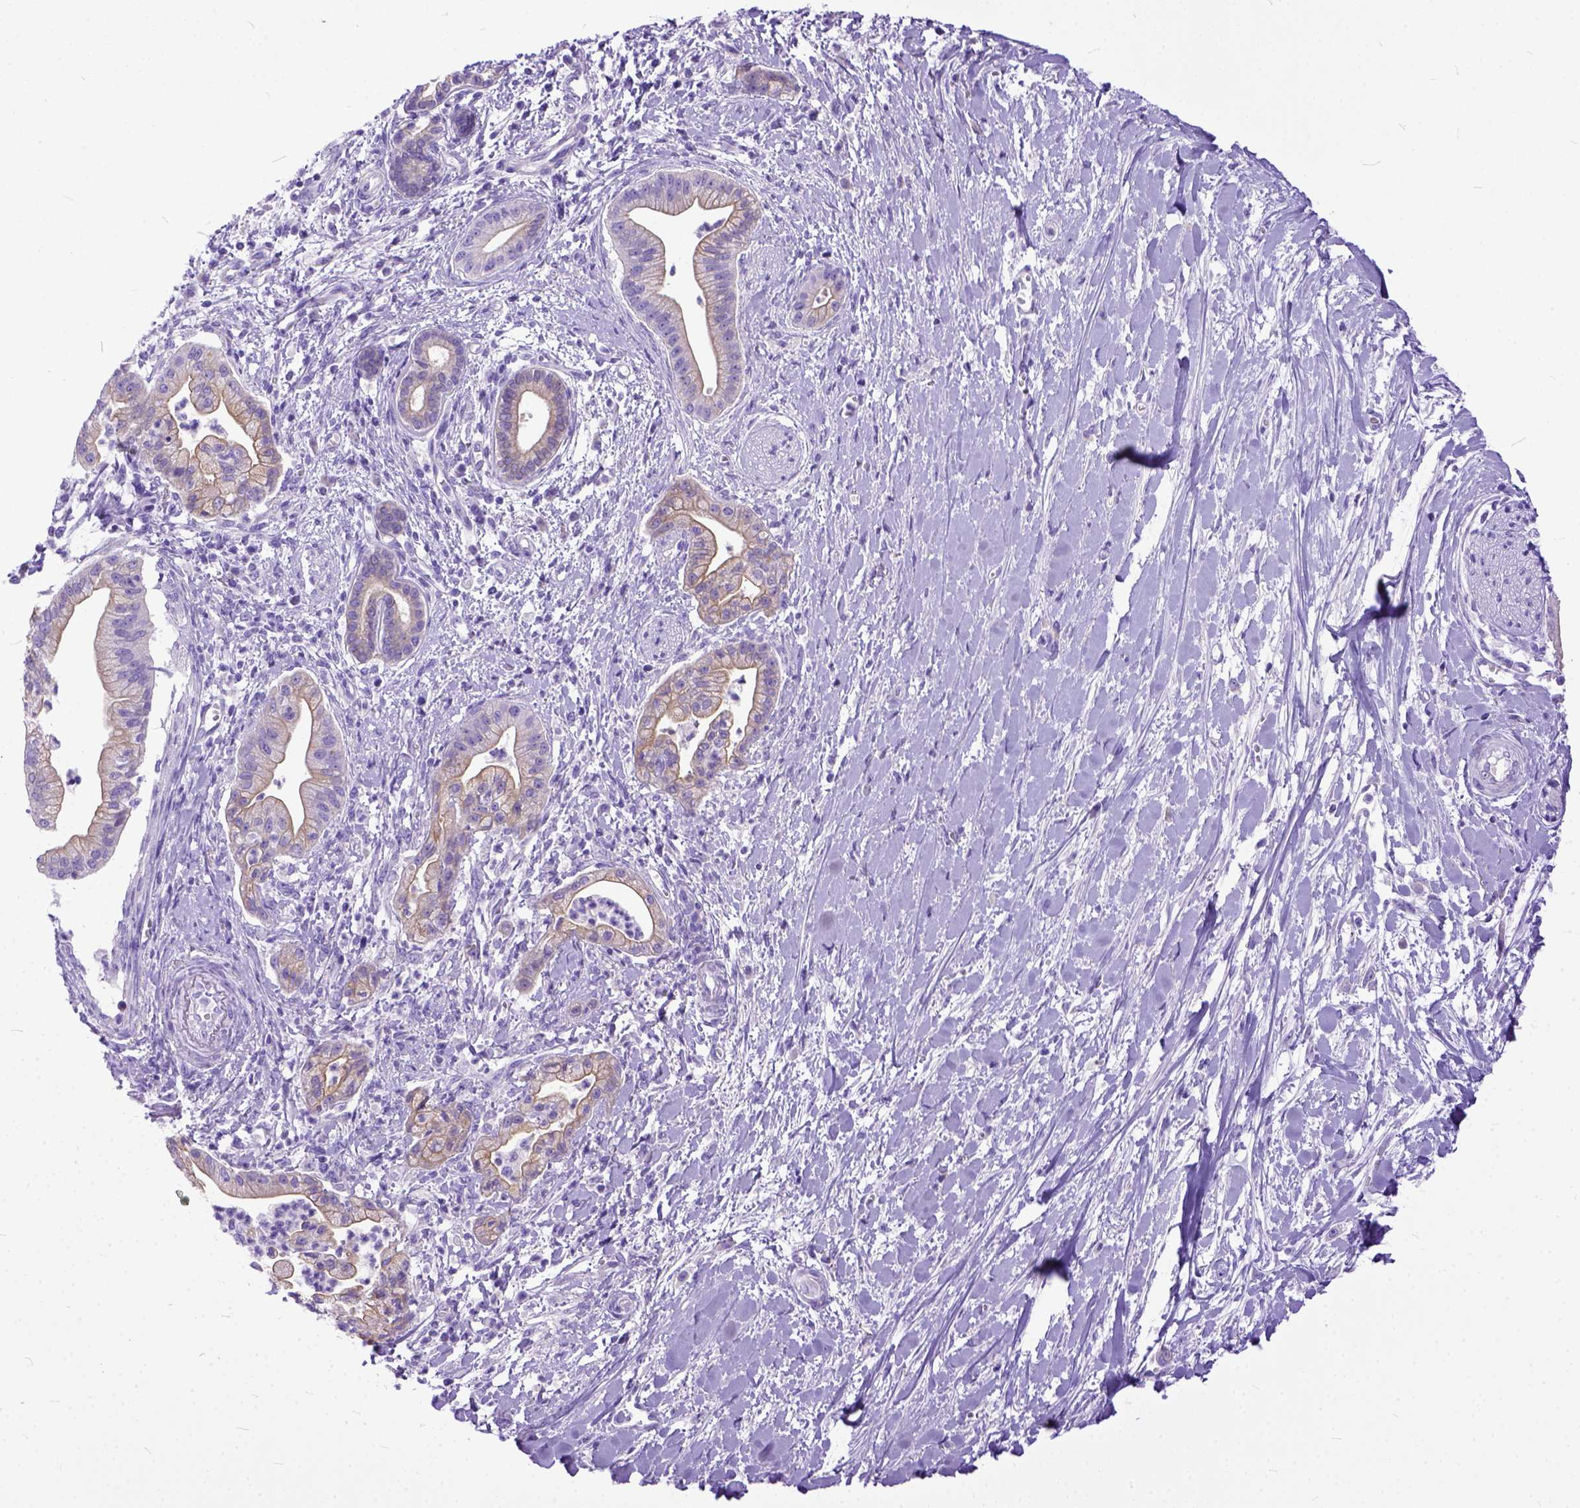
{"staining": {"intensity": "weak", "quantity": ">75%", "location": "cytoplasmic/membranous"}, "tissue": "pancreatic cancer", "cell_type": "Tumor cells", "image_type": "cancer", "snomed": [{"axis": "morphology", "description": "Normal tissue, NOS"}, {"axis": "morphology", "description": "Adenocarcinoma, NOS"}, {"axis": "topography", "description": "Lymph node"}, {"axis": "topography", "description": "Pancreas"}], "caption": "A high-resolution micrograph shows immunohistochemistry (IHC) staining of adenocarcinoma (pancreatic), which exhibits weak cytoplasmic/membranous positivity in about >75% of tumor cells. Nuclei are stained in blue.", "gene": "PPL", "patient": {"sex": "female", "age": 58}}